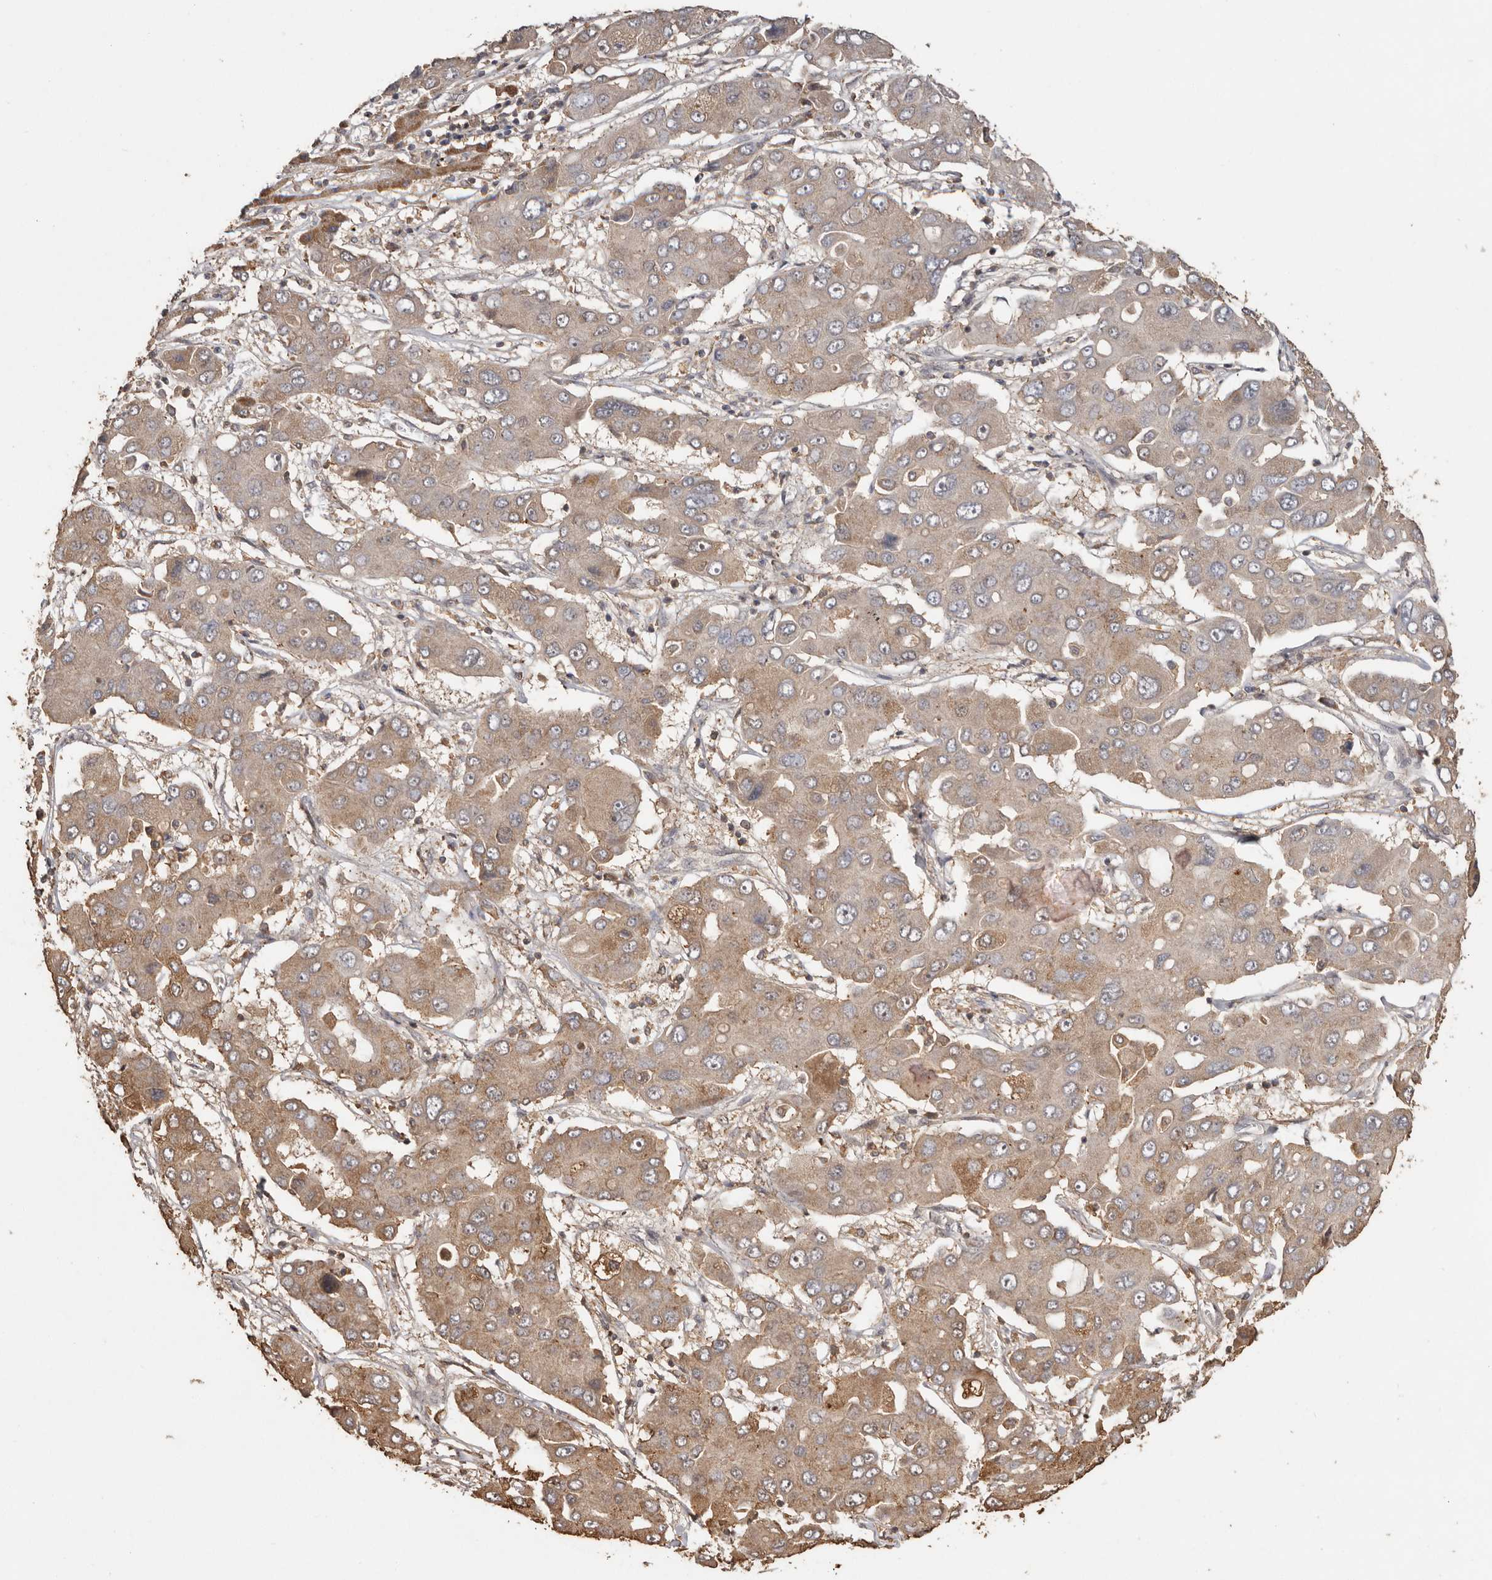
{"staining": {"intensity": "moderate", "quantity": "25%-75%", "location": "cytoplasmic/membranous"}, "tissue": "liver cancer", "cell_type": "Tumor cells", "image_type": "cancer", "snomed": [{"axis": "morphology", "description": "Cholangiocarcinoma"}, {"axis": "topography", "description": "Liver"}], "caption": "Tumor cells demonstrate medium levels of moderate cytoplasmic/membranous expression in about 25%-75% of cells in human cholangiocarcinoma (liver).", "gene": "RWDD1", "patient": {"sex": "male", "age": 67}}